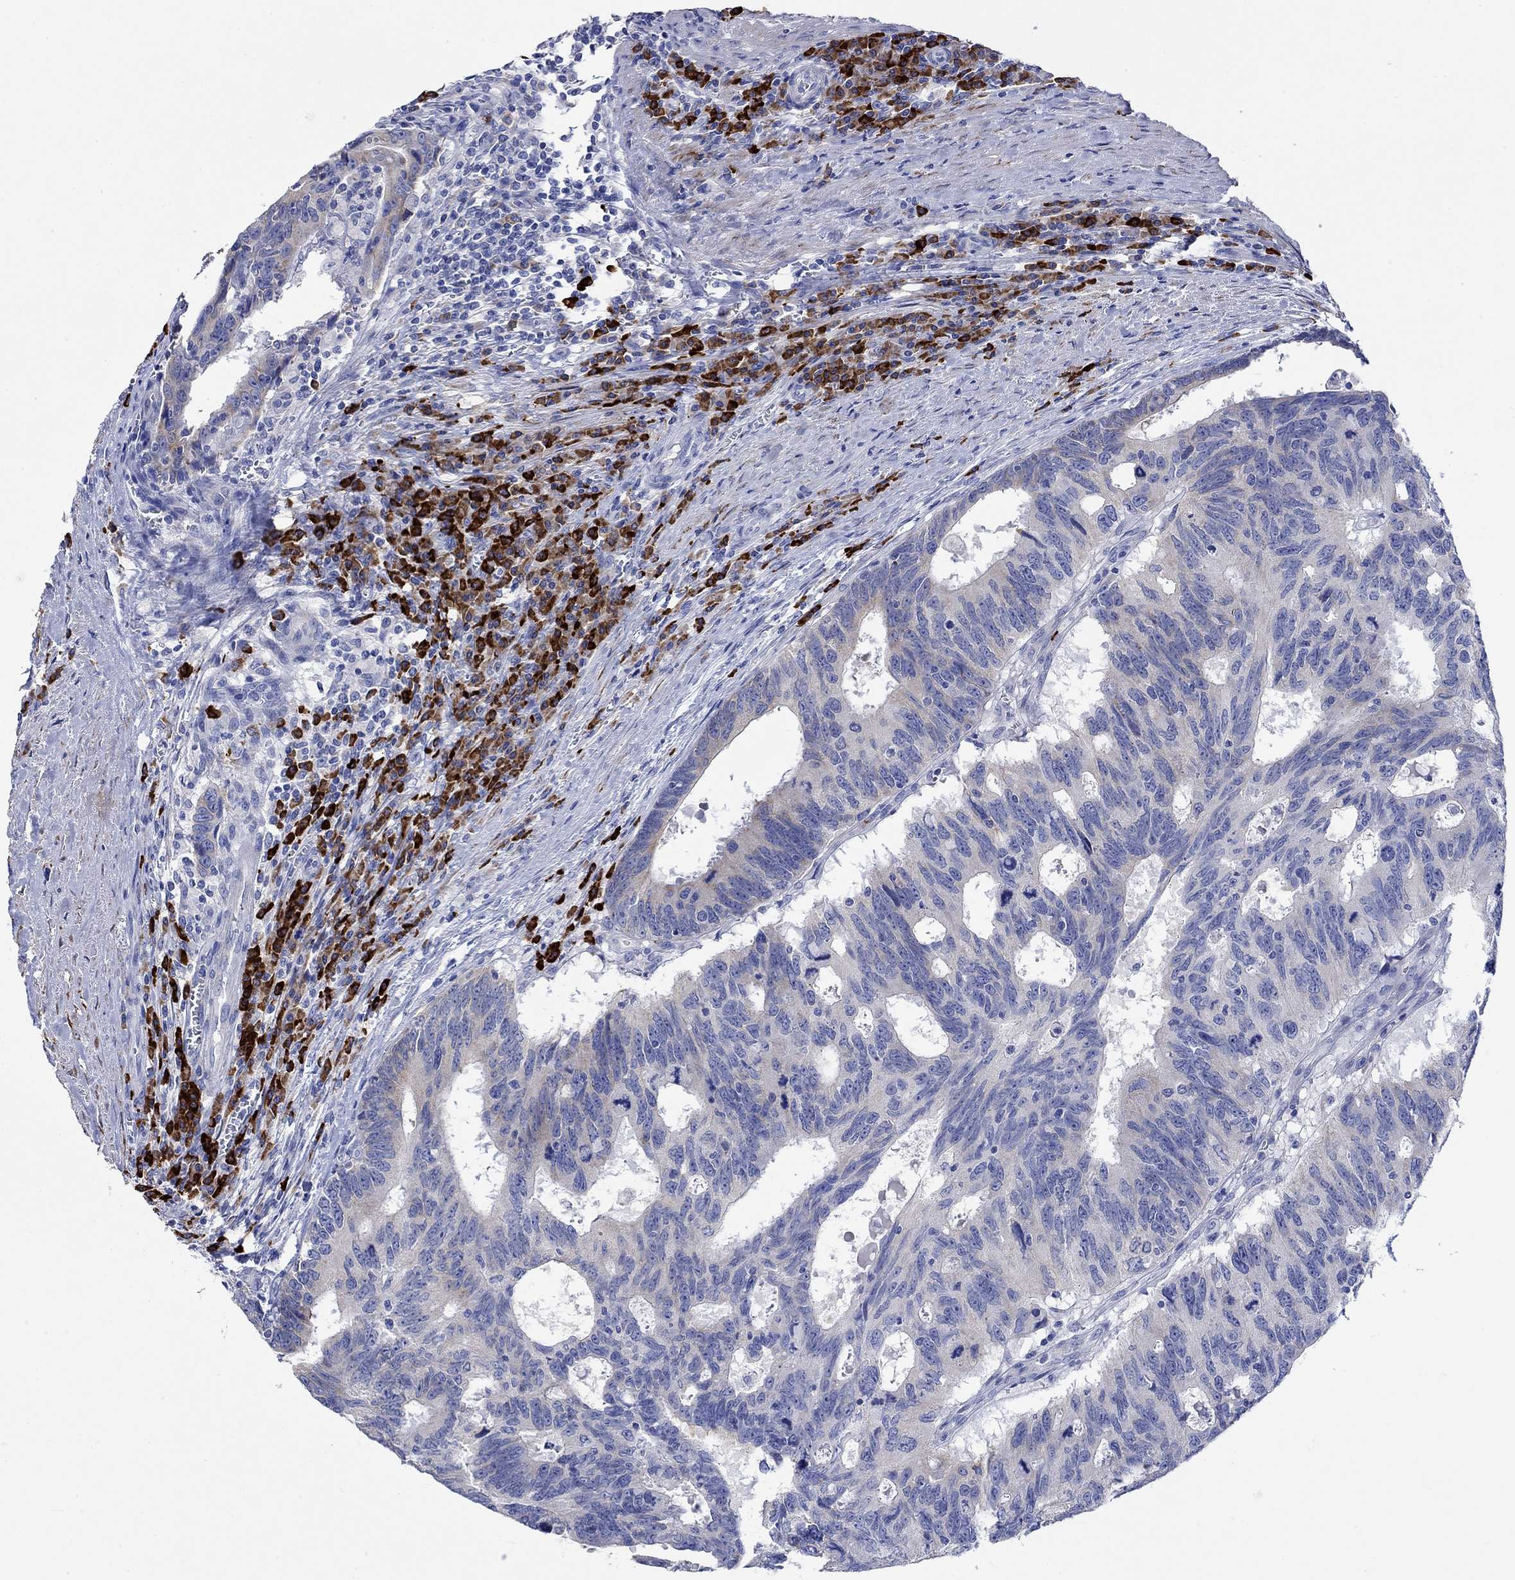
{"staining": {"intensity": "negative", "quantity": "none", "location": "none"}, "tissue": "colorectal cancer", "cell_type": "Tumor cells", "image_type": "cancer", "snomed": [{"axis": "morphology", "description": "Adenocarcinoma, NOS"}, {"axis": "topography", "description": "Colon"}], "caption": "This is a photomicrograph of IHC staining of adenocarcinoma (colorectal), which shows no staining in tumor cells.", "gene": "P2RY6", "patient": {"sex": "female", "age": 77}}